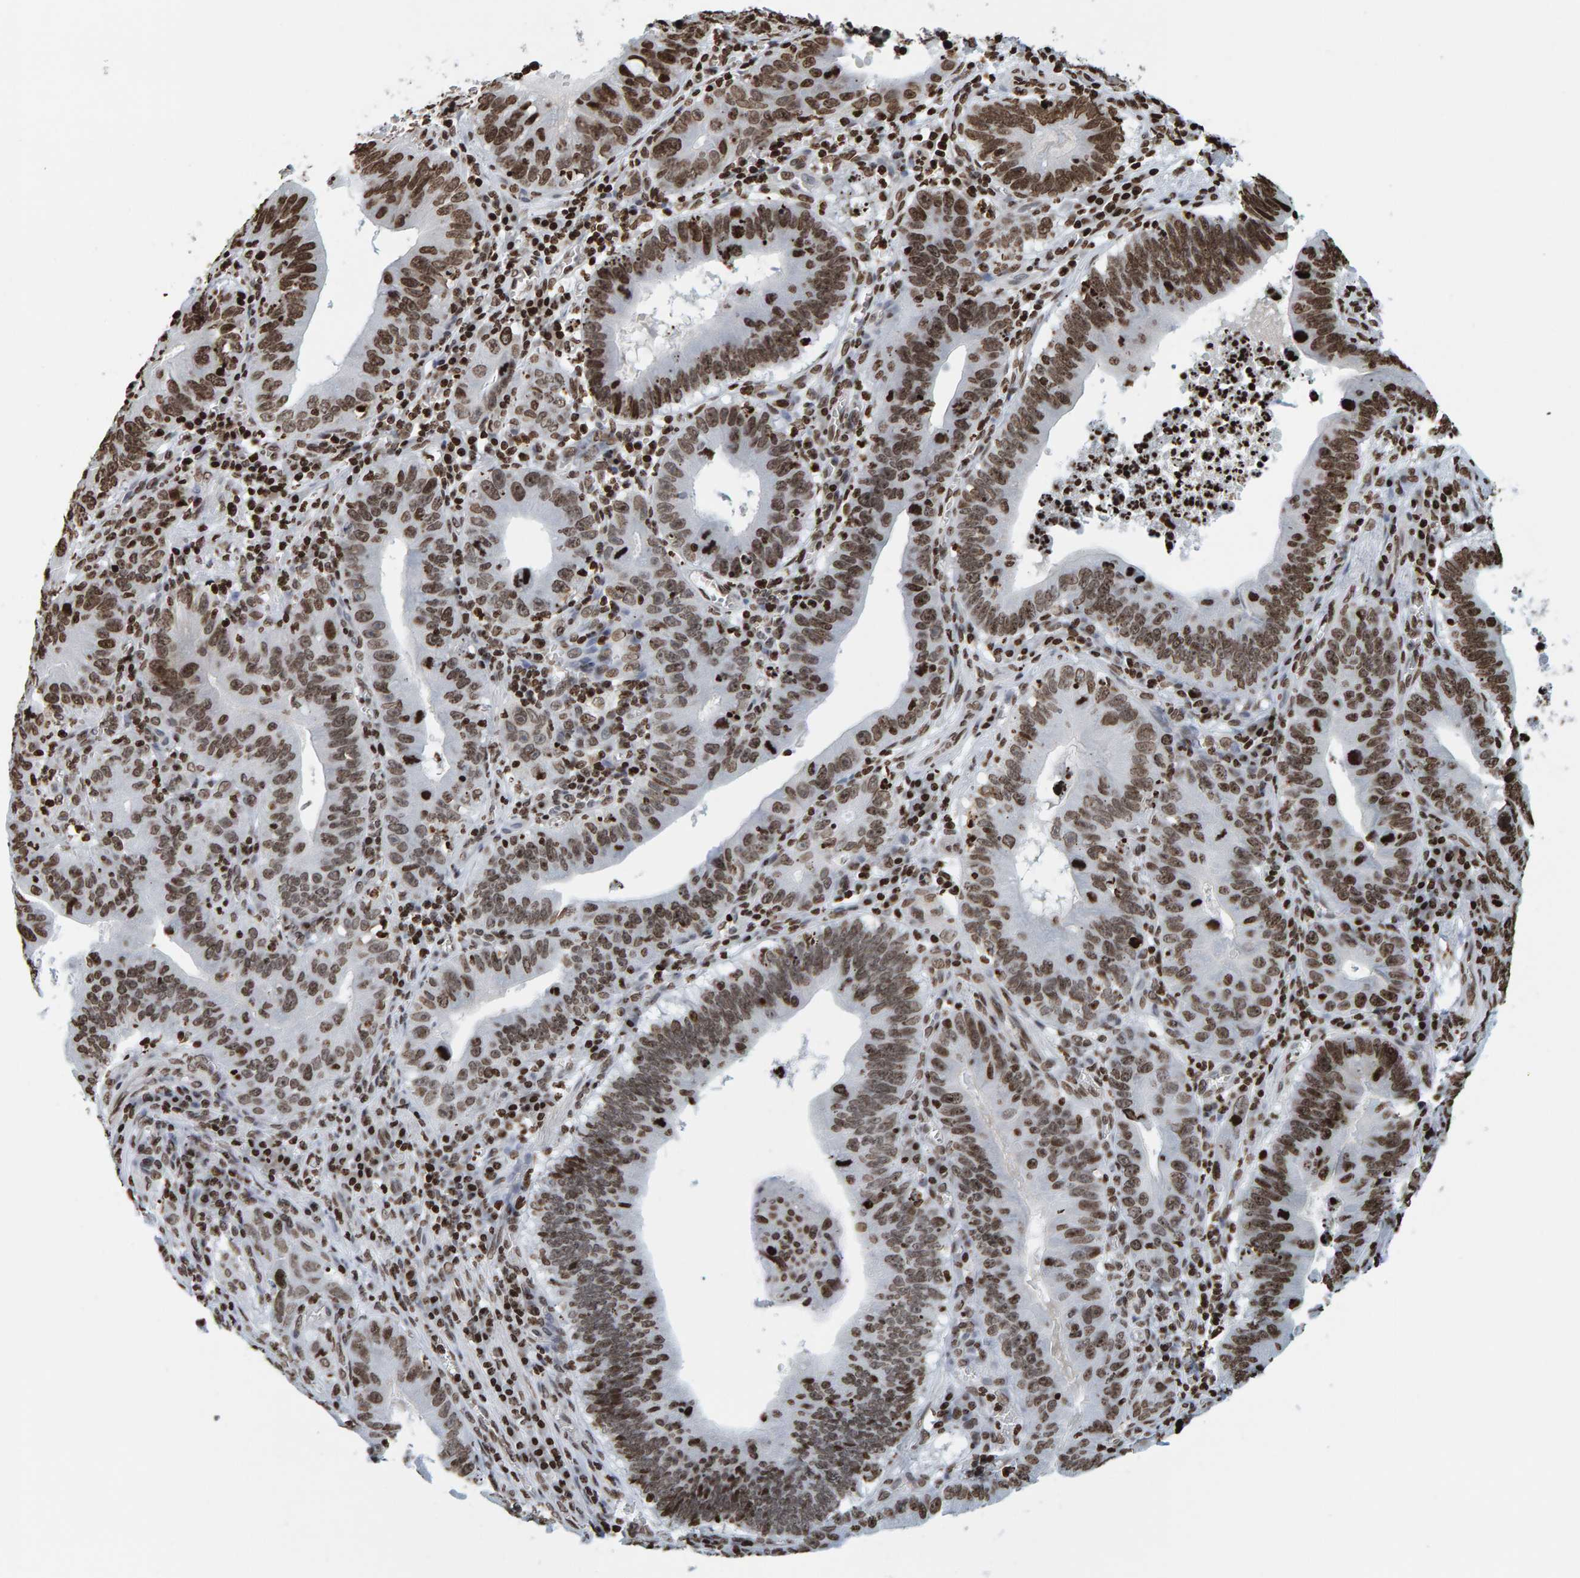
{"staining": {"intensity": "strong", "quantity": ">75%", "location": "nuclear"}, "tissue": "stomach cancer", "cell_type": "Tumor cells", "image_type": "cancer", "snomed": [{"axis": "morphology", "description": "Adenocarcinoma, NOS"}, {"axis": "topography", "description": "Stomach"}, {"axis": "topography", "description": "Gastric cardia"}], "caption": "Immunohistochemical staining of human stomach cancer reveals high levels of strong nuclear expression in about >75% of tumor cells.", "gene": "BRF2", "patient": {"sex": "male", "age": 59}}